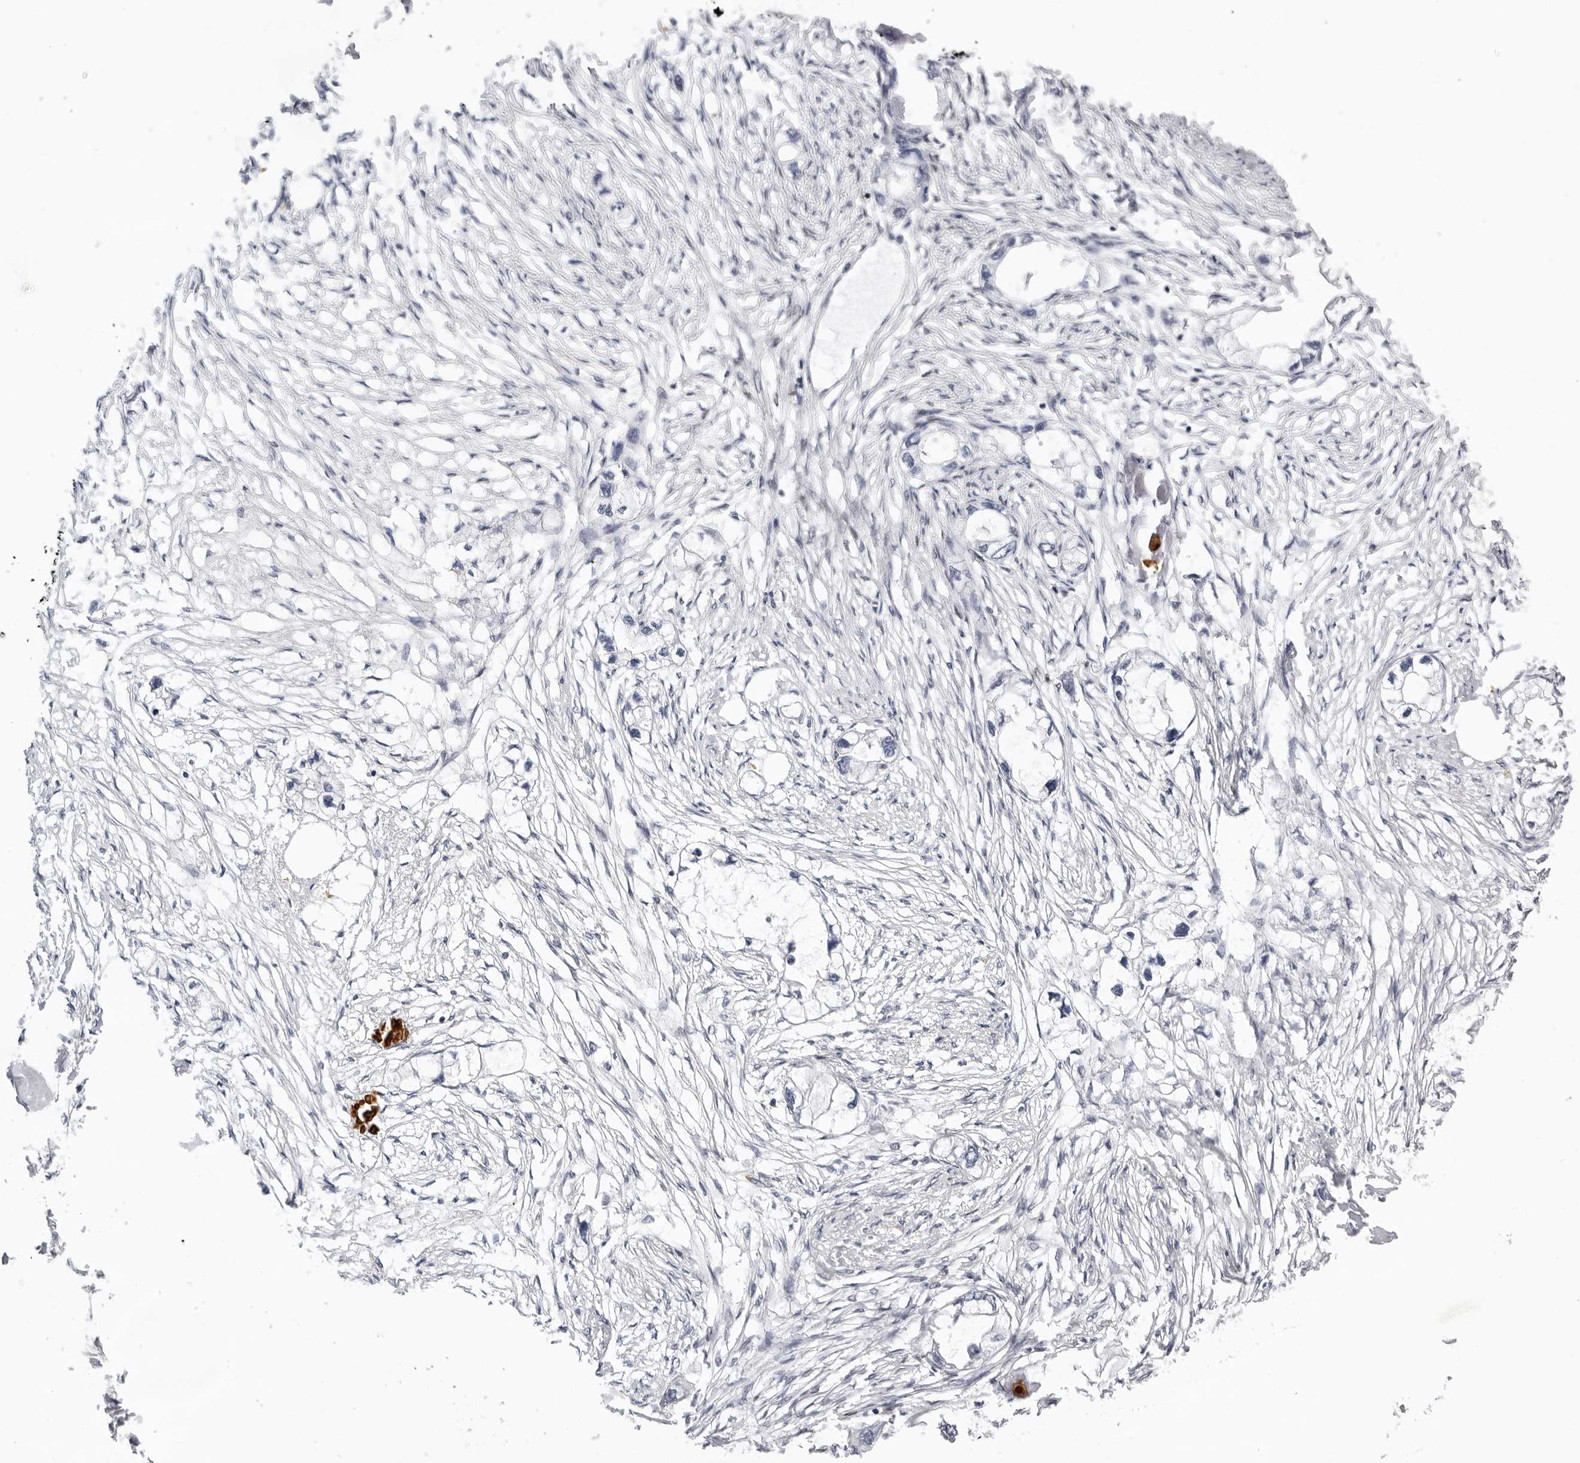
{"staining": {"intensity": "negative", "quantity": "none", "location": "none"}, "tissue": "endometrial cancer", "cell_type": "Tumor cells", "image_type": "cancer", "snomed": [{"axis": "morphology", "description": "Adenocarcinoma, NOS"}, {"axis": "morphology", "description": "Adenocarcinoma, metastatic, NOS"}, {"axis": "topography", "description": "Adipose tissue"}, {"axis": "topography", "description": "Endometrium"}], "caption": "Tumor cells show no significant expression in metastatic adenocarcinoma (endometrial). The staining was performed using DAB (3,3'-diaminobenzidine) to visualize the protein expression in brown, while the nuclei were stained in blue with hematoxylin (Magnification: 20x).", "gene": "OGG1", "patient": {"sex": "female", "age": 67}}